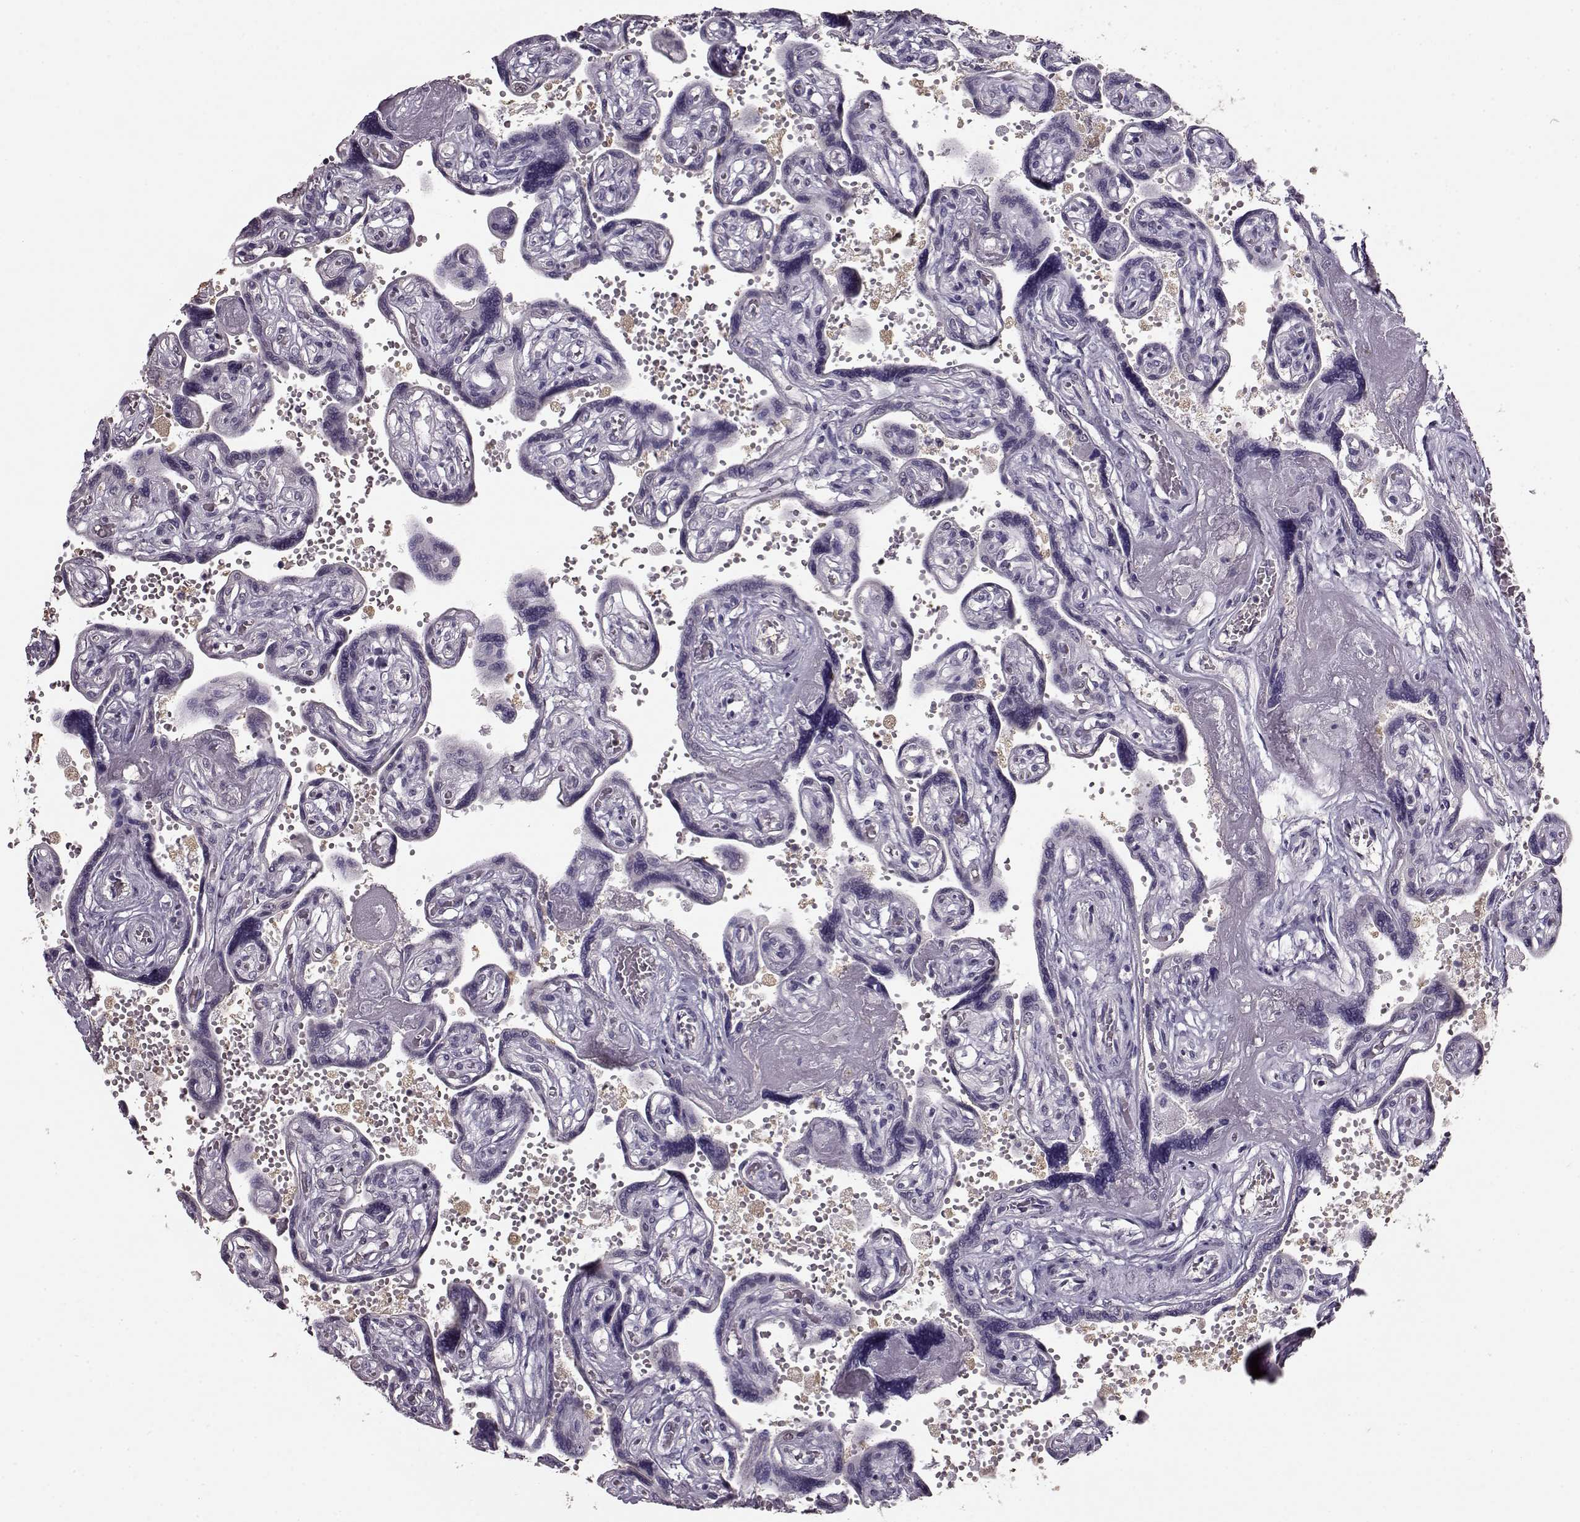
{"staining": {"intensity": "negative", "quantity": "none", "location": "none"}, "tissue": "placenta", "cell_type": "Decidual cells", "image_type": "normal", "snomed": [{"axis": "morphology", "description": "Normal tissue, NOS"}, {"axis": "topography", "description": "Placenta"}], "caption": "IHC histopathology image of unremarkable human placenta stained for a protein (brown), which shows no expression in decidual cells.", "gene": "RP1L1", "patient": {"sex": "female", "age": 32}}